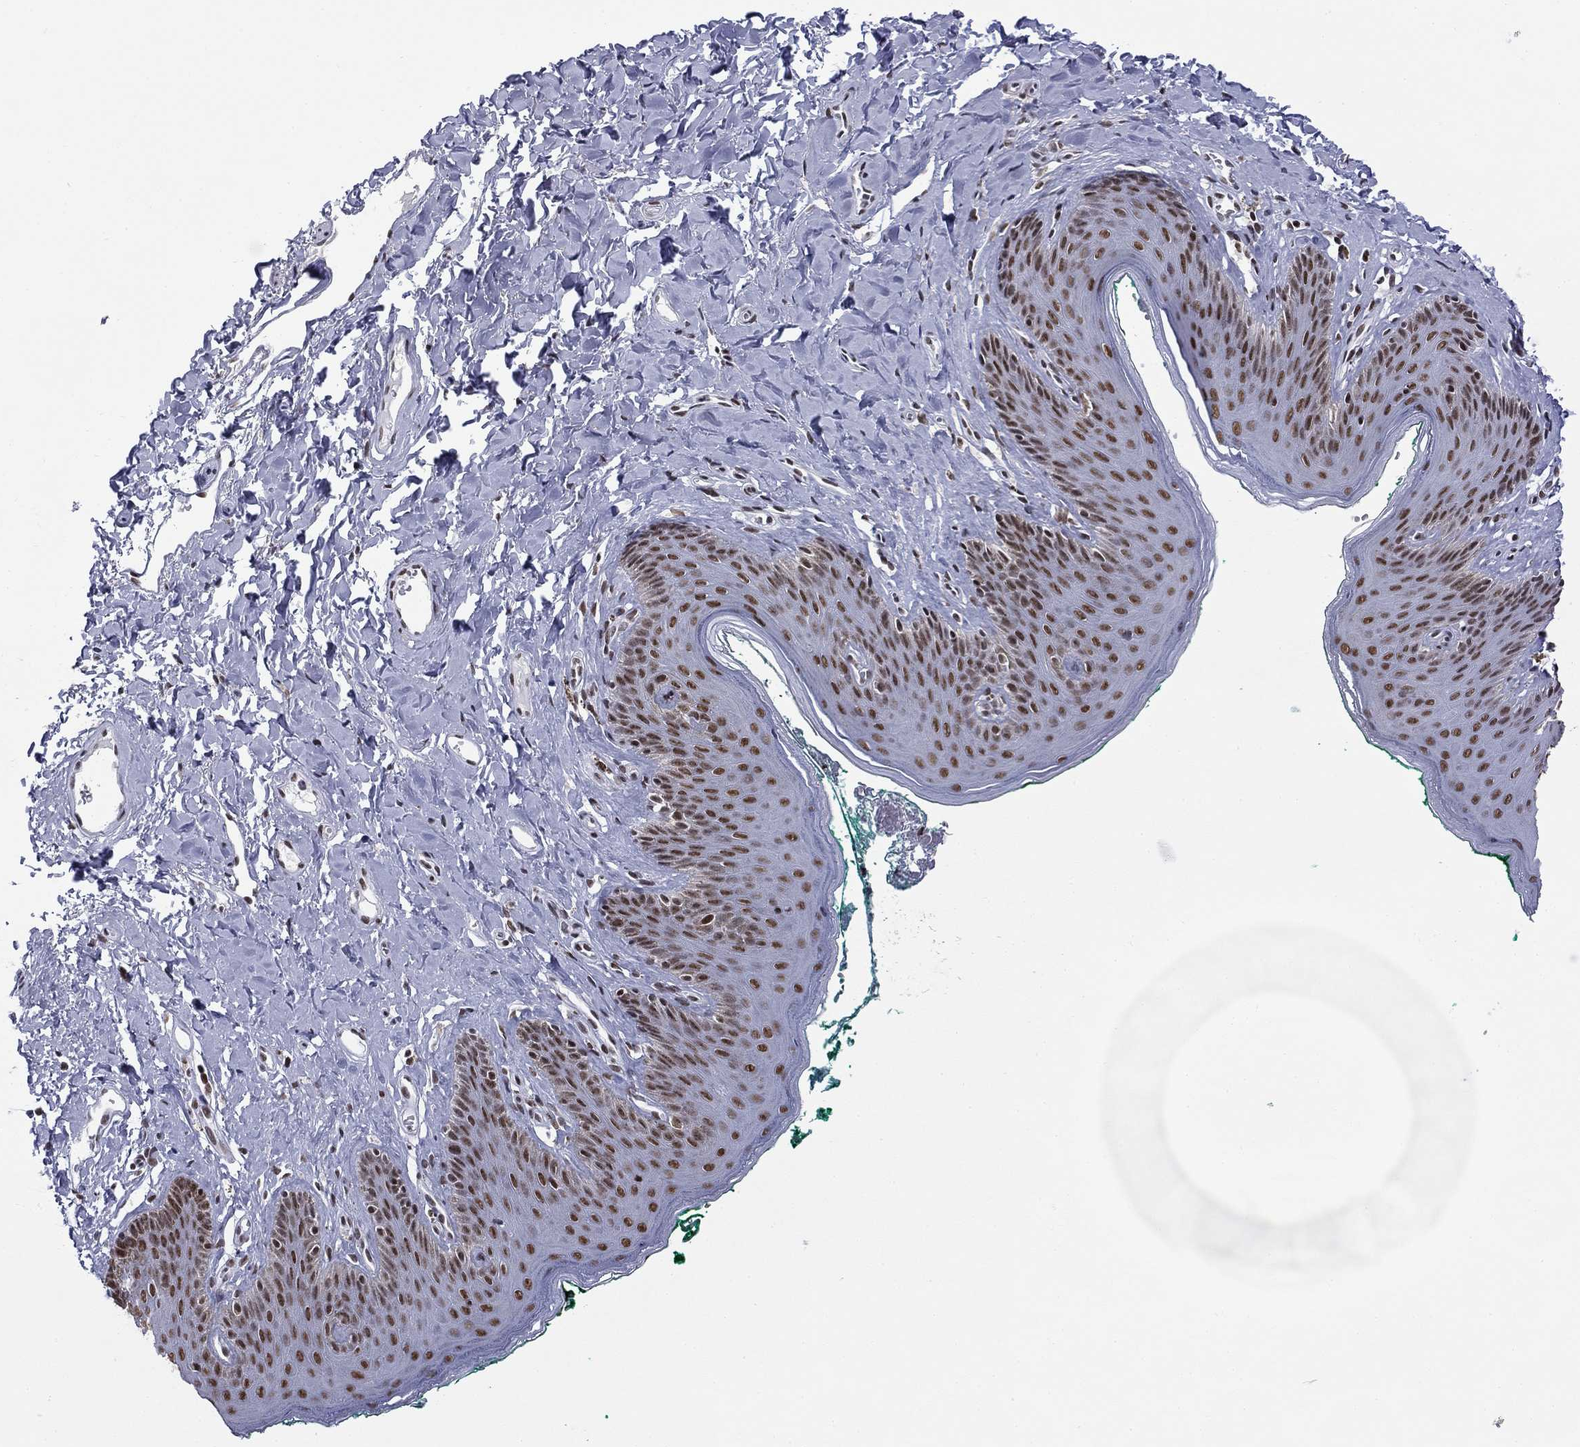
{"staining": {"intensity": "moderate", "quantity": ">75%", "location": "nuclear"}, "tissue": "skin", "cell_type": "Epidermal cells", "image_type": "normal", "snomed": [{"axis": "morphology", "description": "Normal tissue, NOS"}, {"axis": "topography", "description": "Vulva"}], "caption": "A micrograph of human skin stained for a protein exhibits moderate nuclear brown staining in epidermal cells.", "gene": "ETV5", "patient": {"sex": "female", "age": 66}}